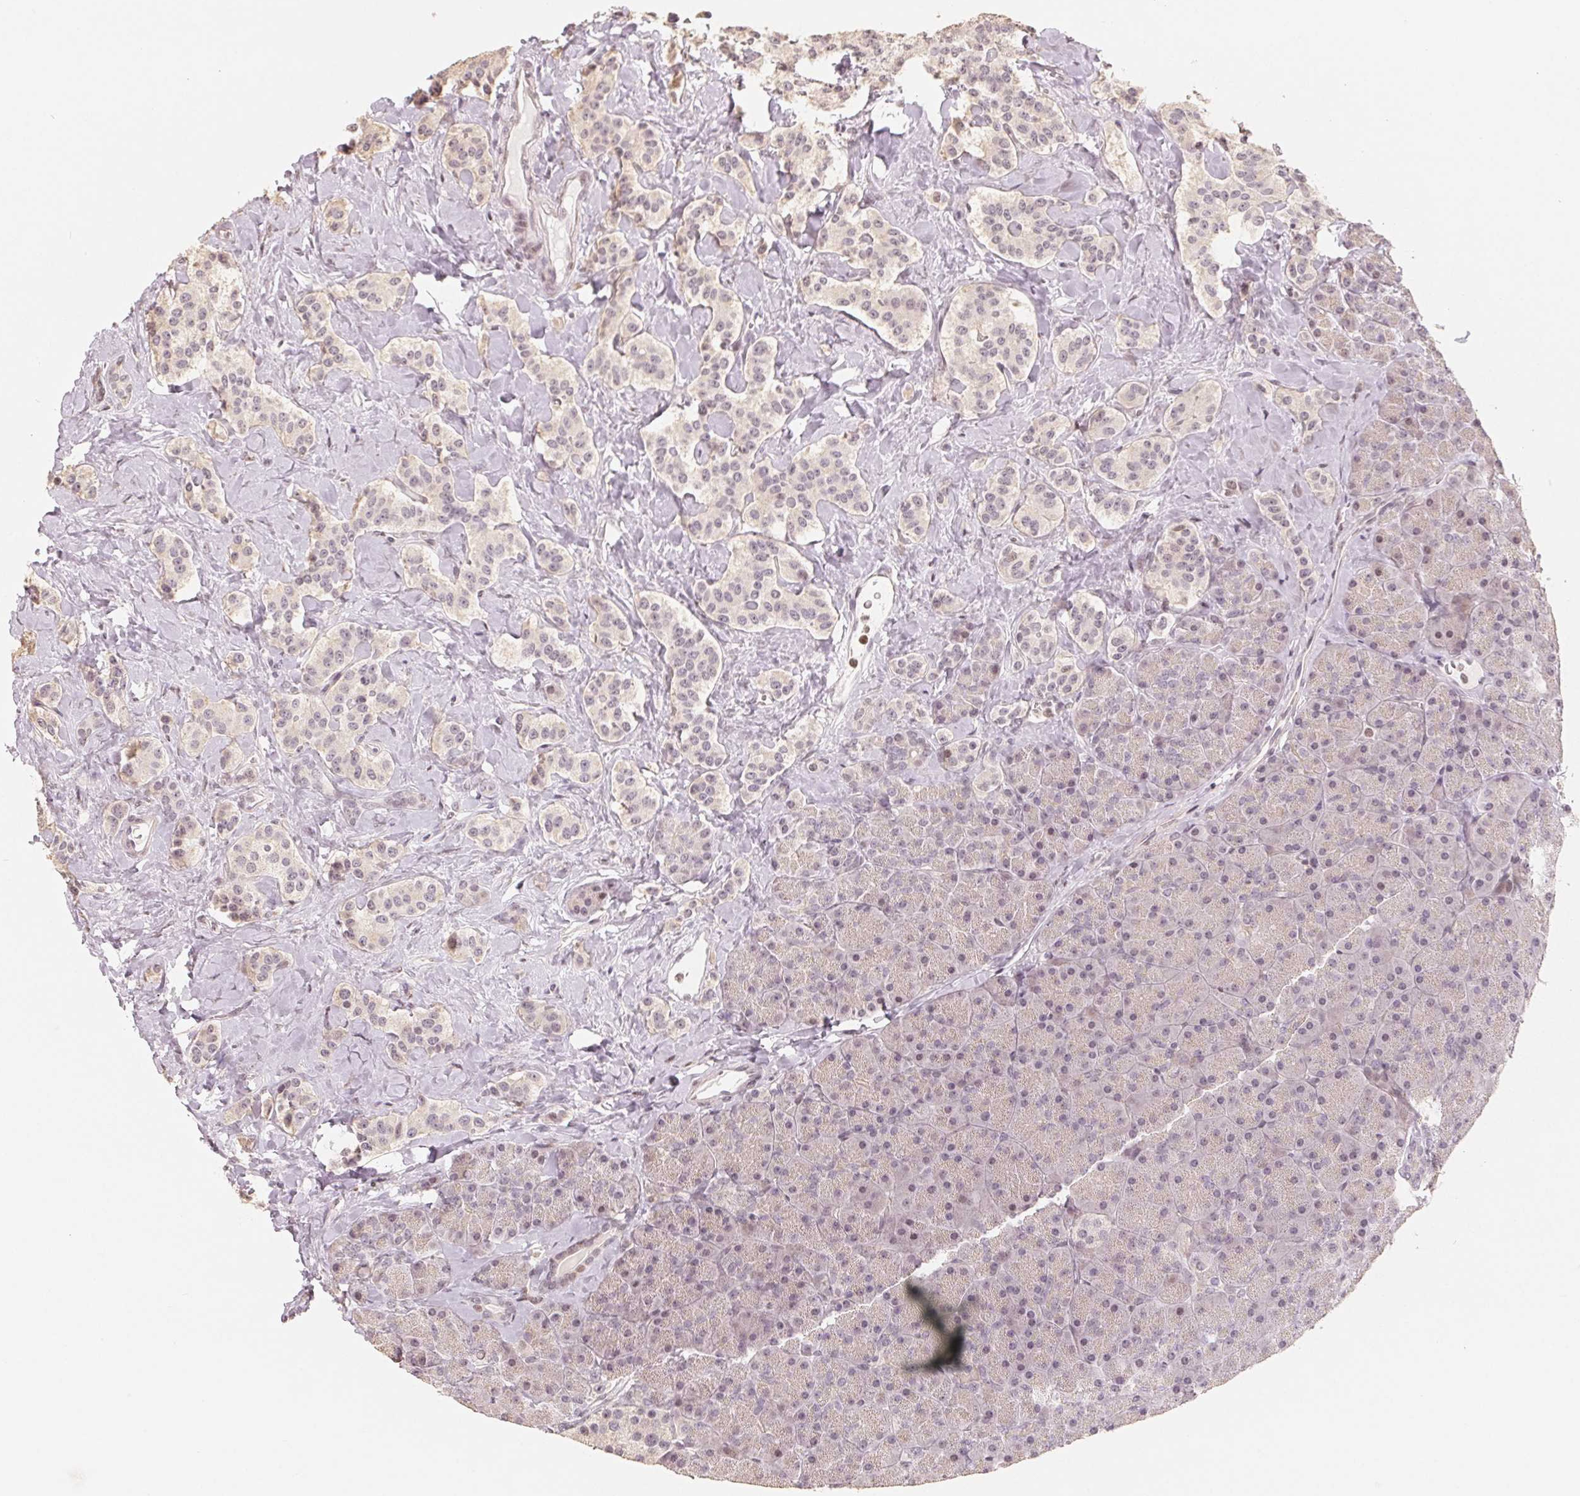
{"staining": {"intensity": "negative", "quantity": "none", "location": "none"}, "tissue": "carcinoid", "cell_type": "Tumor cells", "image_type": "cancer", "snomed": [{"axis": "morphology", "description": "Normal tissue, NOS"}, {"axis": "morphology", "description": "Carcinoid, malignant, NOS"}, {"axis": "topography", "description": "Pancreas"}], "caption": "This is a histopathology image of IHC staining of carcinoid (malignant), which shows no staining in tumor cells.", "gene": "CCDC138", "patient": {"sex": "male", "age": 36}}